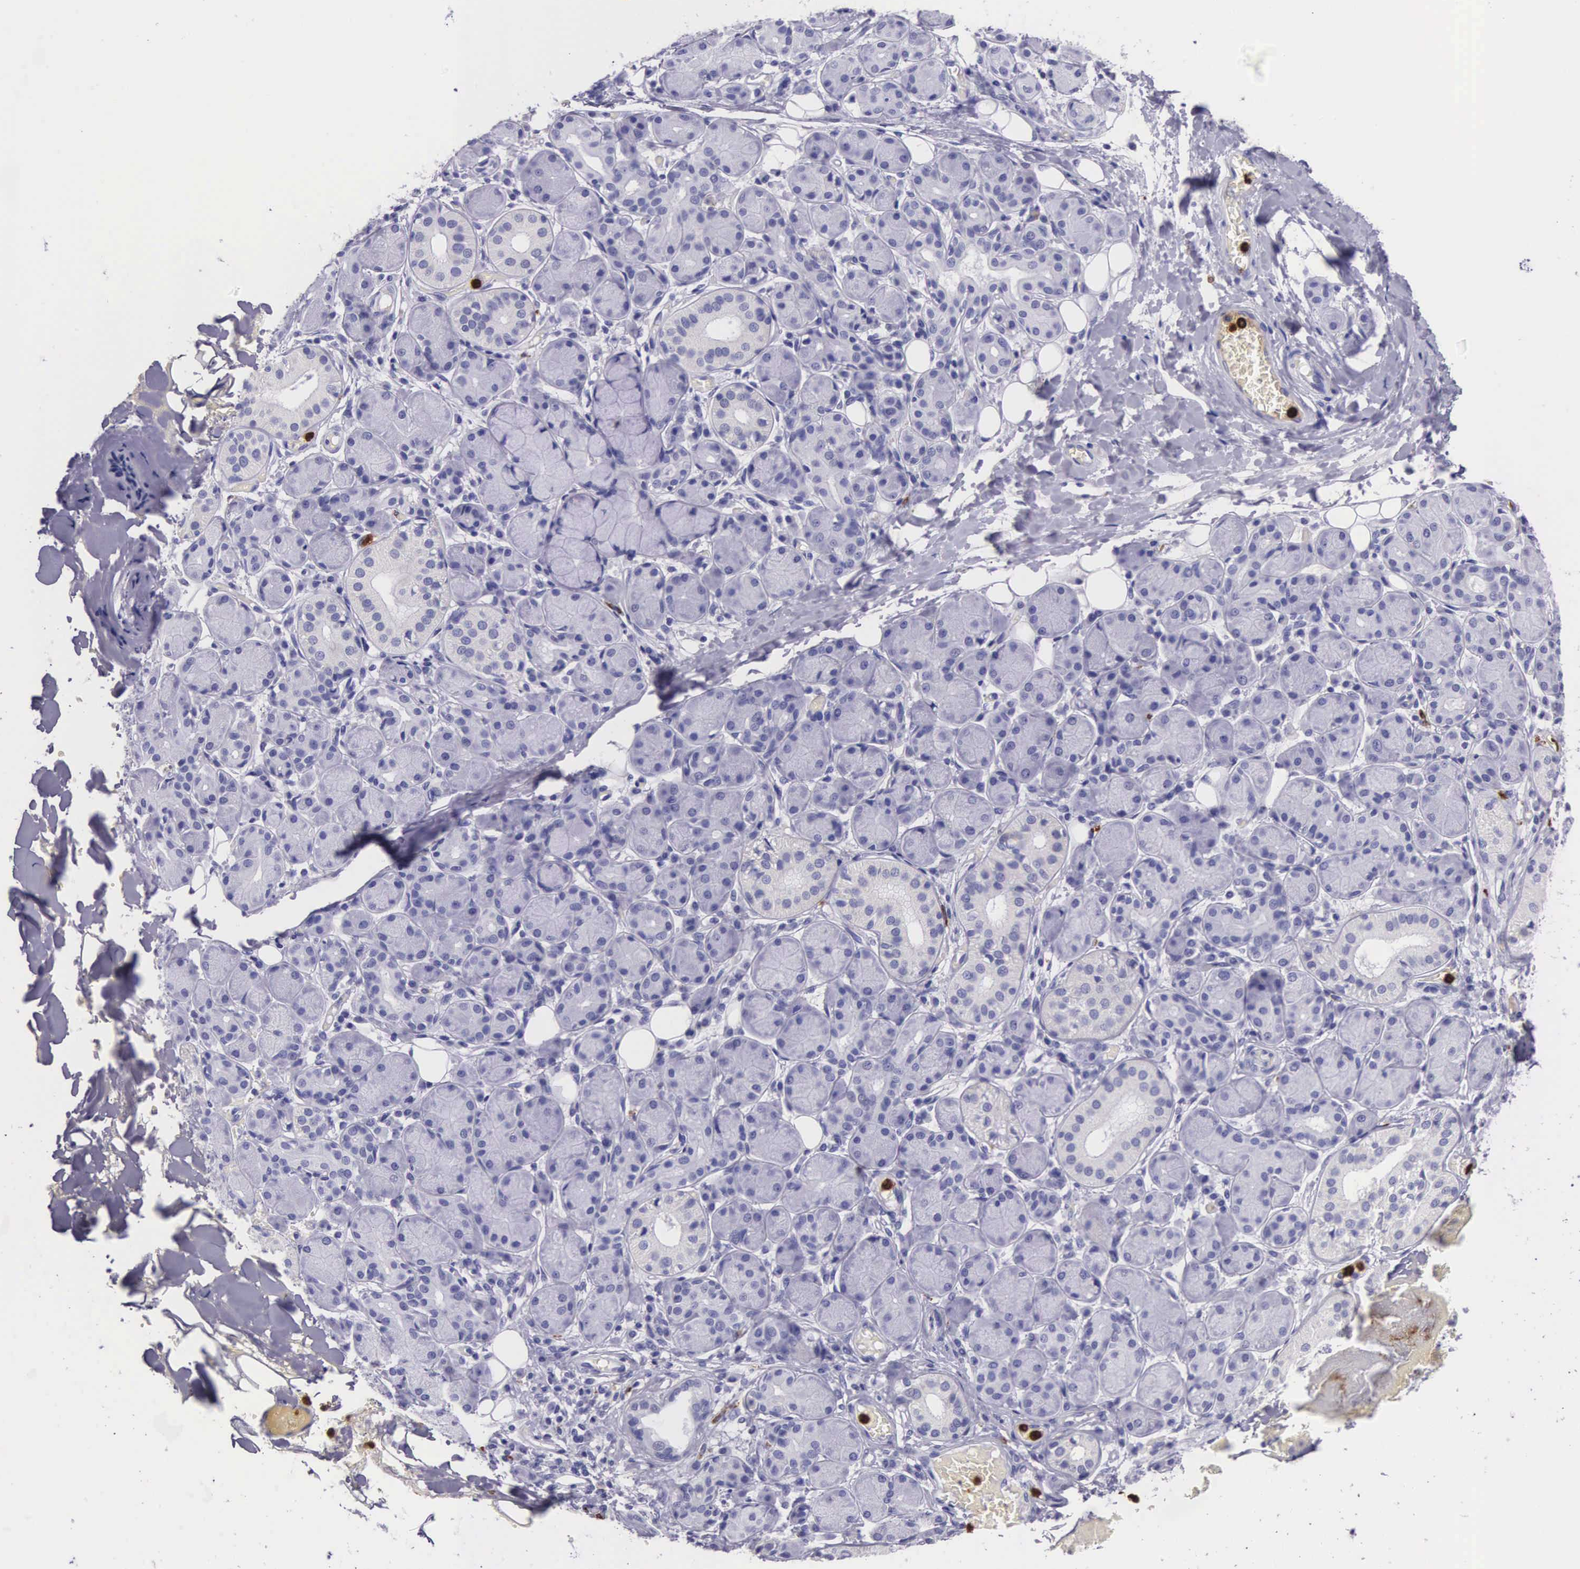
{"staining": {"intensity": "negative", "quantity": "none", "location": "none"}, "tissue": "salivary gland", "cell_type": "Glandular cells", "image_type": "normal", "snomed": [{"axis": "morphology", "description": "Normal tissue, NOS"}, {"axis": "topography", "description": "Salivary gland"}, {"axis": "topography", "description": "Peripheral nerve tissue"}], "caption": "The photomicrograph shows no staining of glandular cells in unremarkable salivary gland.", "gene": "FCN1", "patient": {"sex": "male", "age": 62}}